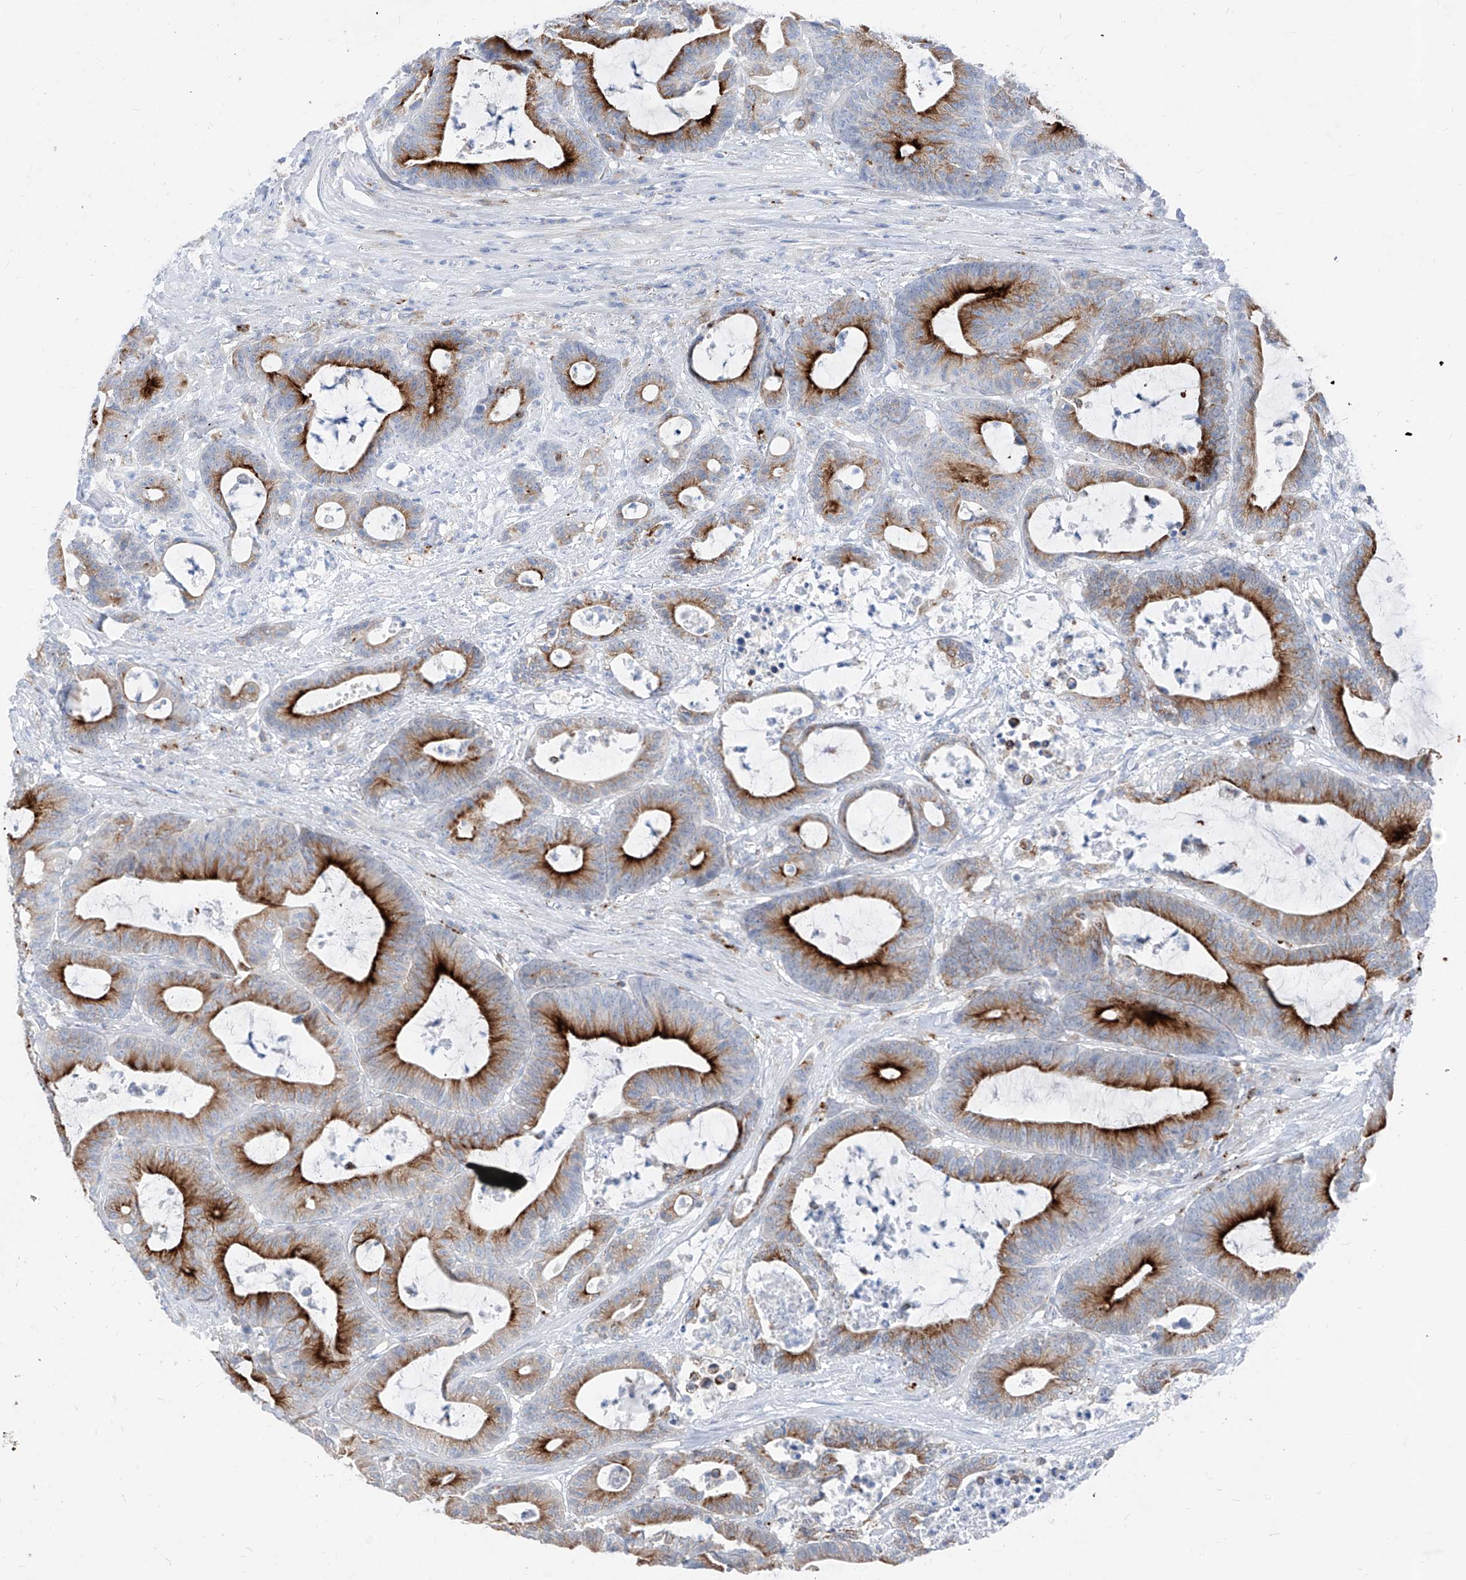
{"staining": {"intensity": "strong", "quantity": "25%-75%", "location": "cytoplasmic/membranous"}, "tissue": "colorectal cancer", "cell_type": "Tumor cells", "image_type": "cancer", "snomed": [{"axis": "morphology", "description": "Adenocarcinoma, NOS"}, {"axis": "topography", "description": "Colon"}], "caption": "Human colorectal adenocarcinoma stained with a brown dye demonstrates strong cytoplasmic/membranous positive positivity in approximately 25%-75% of tumor cells.", "gene": "GPR137C", "patient": {"sex": "female", "age": 84}}